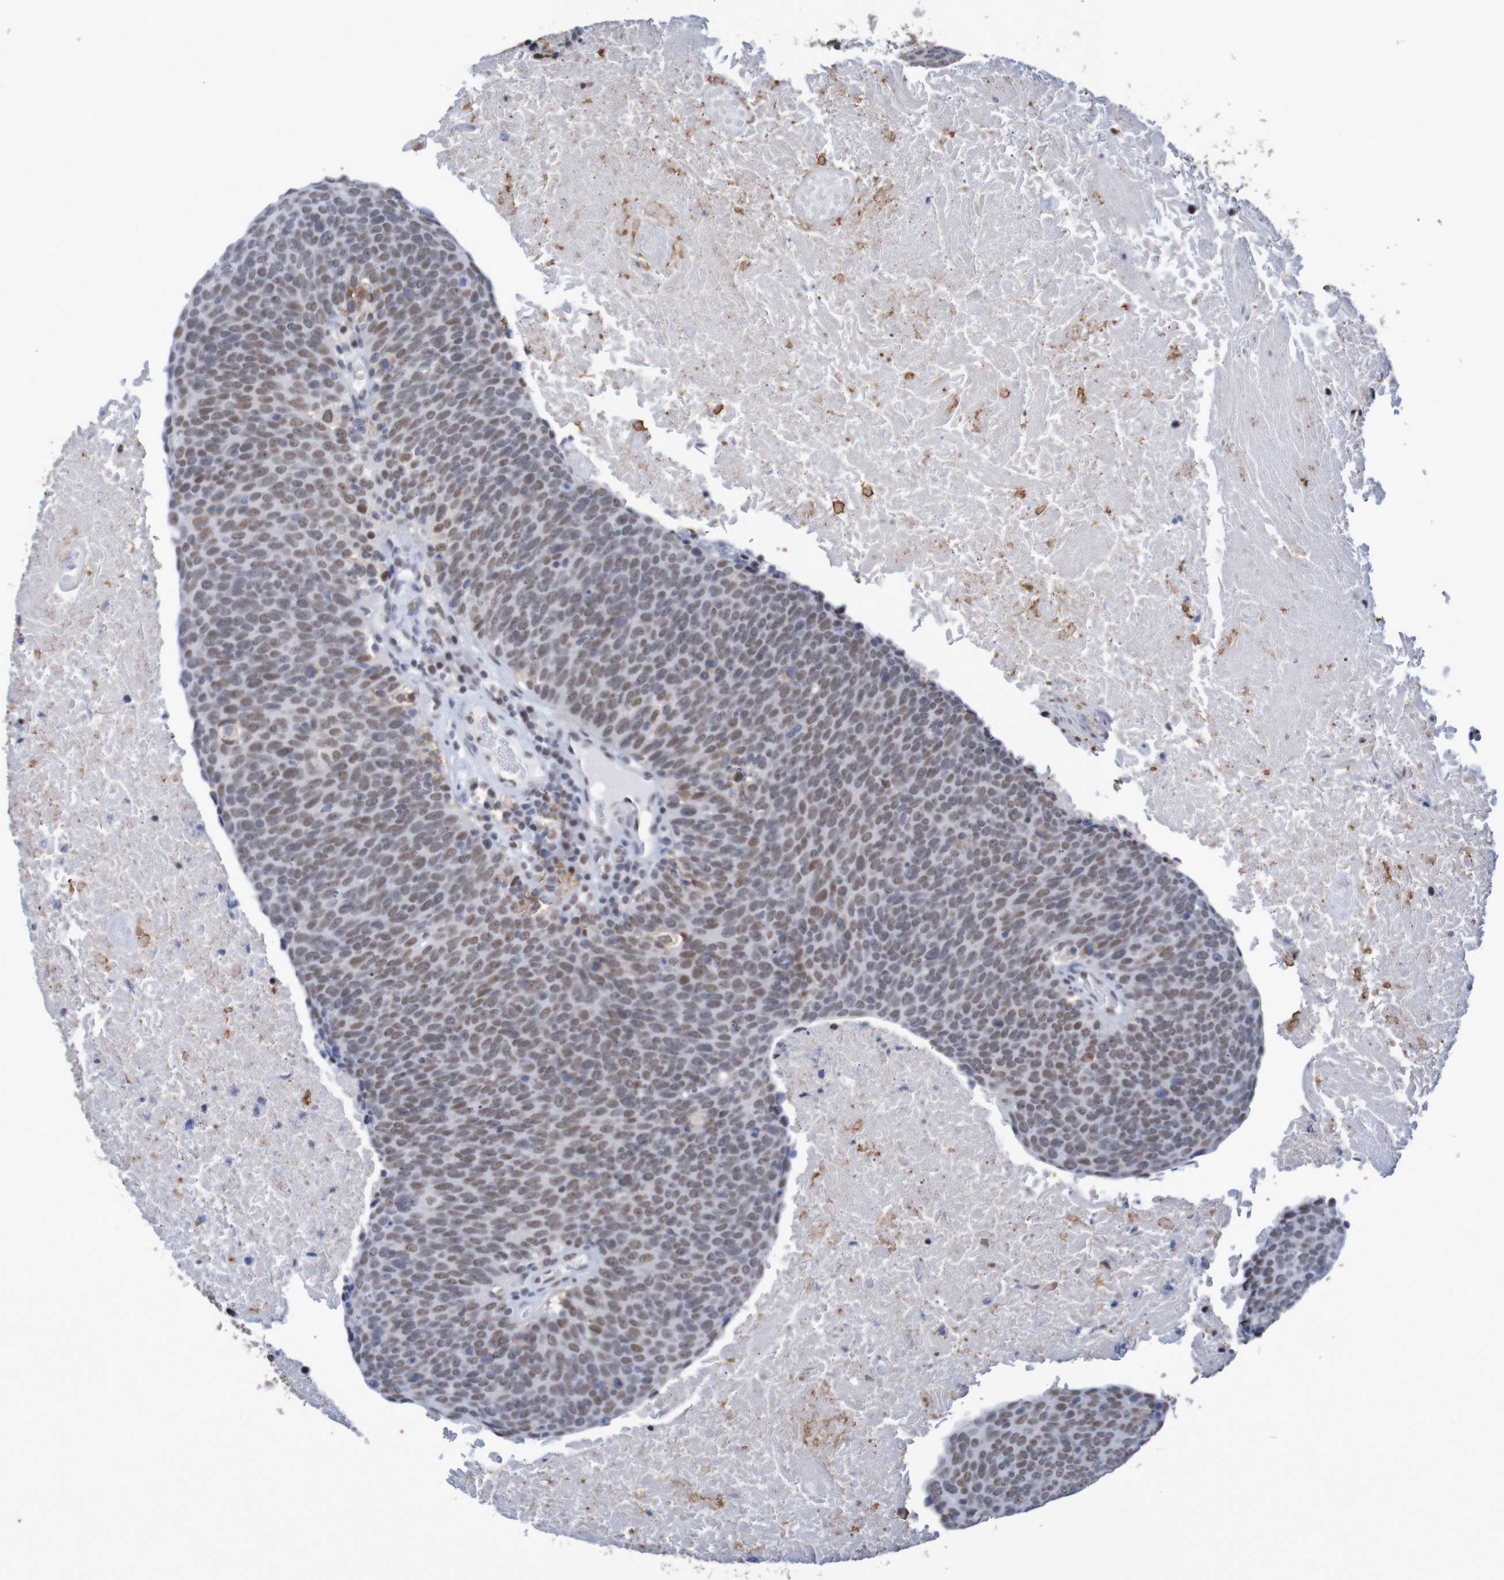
{"staining": {"intensity": "weak", "quantity": ">75%", "location": "nuclear"}, "tissue": "head and neck cancer", "cell_type": "Tumor cells", "image_type": "cancer", "snomed": [{"axis": "morphology", "description": "Squamous cell carcinoma, NOS"}, {"axis": "morphology", "description": "Squamous cell carcinoma, metastatic, NOS"}, {"axis": "topography", "description": "Lymph node"}, {"axis": "topography", "description": "Head-Neck"}], "caption": "Human head and neck cancer (metastatic squamous cell carcinoma) stained with a brown dye displays weak nuclear positive expression in approximately >75% of tumor cells.", "gene": "MRTFB", "patient": {"sex": "male", "age": 62}}